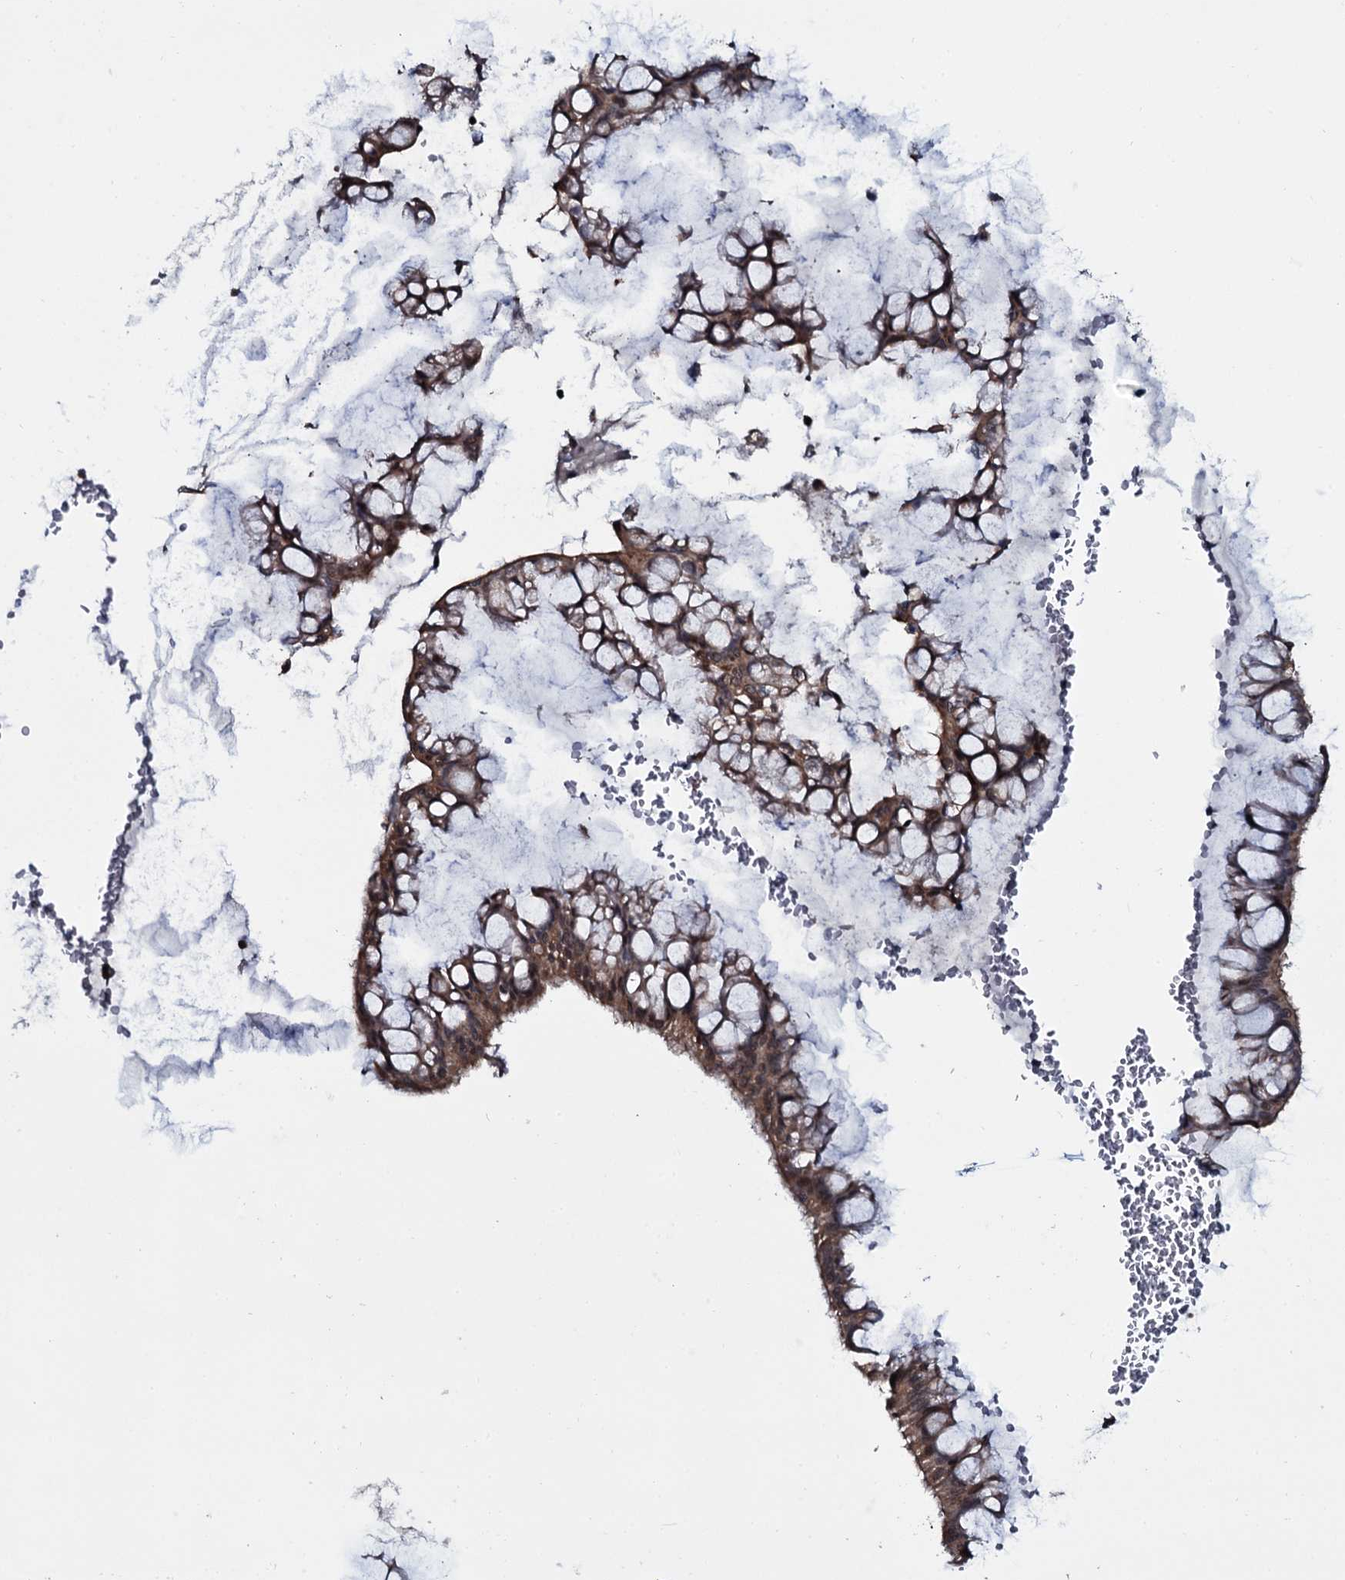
{"staining": {"intensity": "moderate", "quantity": "25%-75%", "location": "cytoplasmic/membranous,nuclear"}, "tissue": "ovarian cancer", "cell_type": "Tumor cells", "image_type": "cancer", "snomed": [{"axis": "morphology", "description": "Cystadenocarcinoma, mucinous, NOS"}, {"axis": "topography", "description": "Ovary"}], "caption": "IHC micrograph of neoplastic tissue: human mucinous cystadenocarcinoma (ovarian) stained using immunohistochemistry (IHC) displays medium levels of moderate protein expression localized specifically in the cytoplasmic/membranous and nuclear of tumor cells, appearing as a cytoplasmic/membranous and nuclear brown color.", "gene": "SH2D4B", "patient": {"sex": "female", "age": 73}}